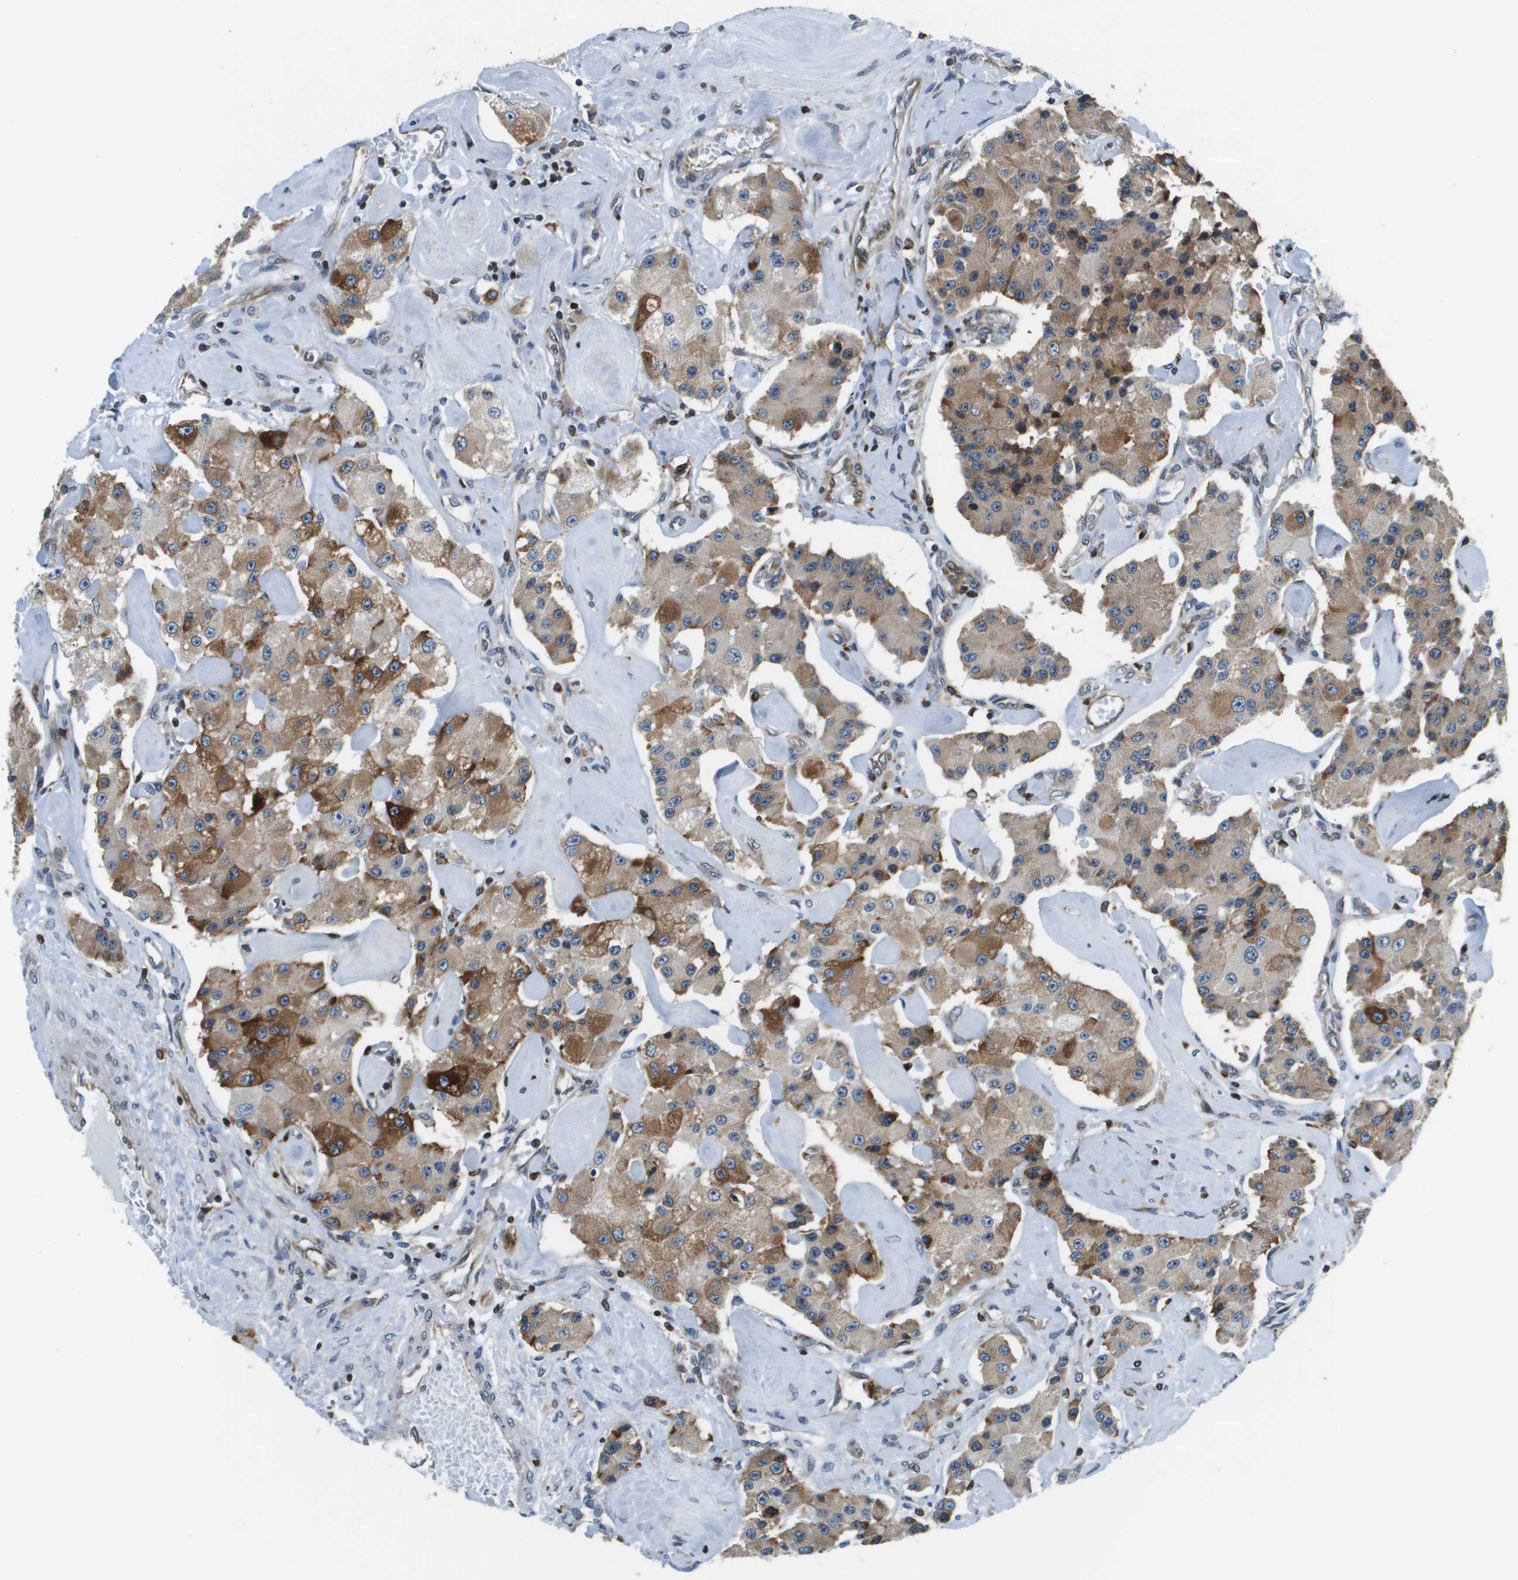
{"staining": {"intensity": "moderate", "quantity": ">75%", "location": "cytoplasmic/membranous"}, "tissue": "carcinoid", "cell_type": "Tumor cells", "image_type": "cancer", "snomed": [{"axis": "morphology", "description": "Carcinoid, malignant, NOS"}, {"axis": "topography", "description": "Pancreas"}], "caption": "Protein staining shows moderate cytoplasmic/membranous staining in about >75% of tumor cells in carcinoid.", "gene": "ESYT1", "patient": {"sex": "male", "age": 41}}